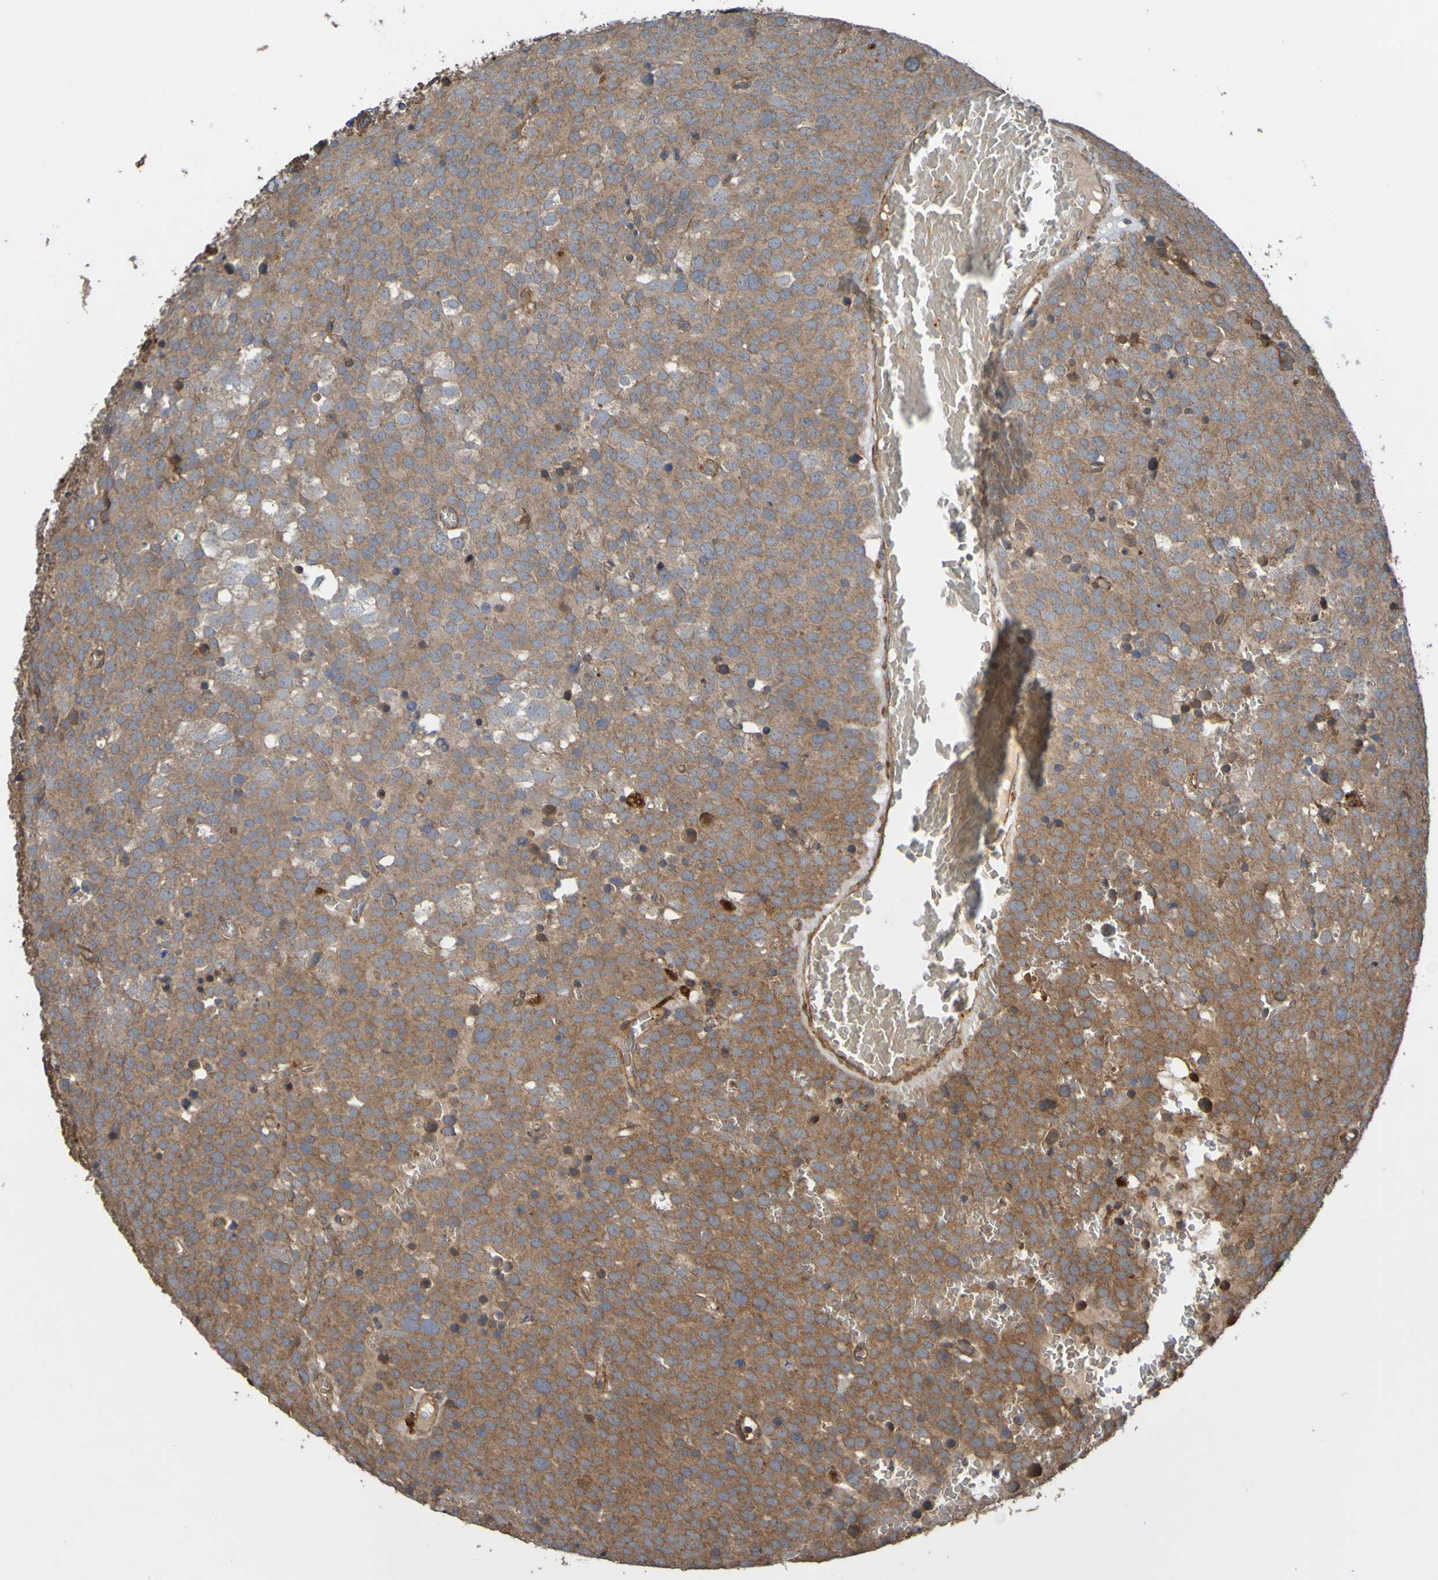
{"staining": {"intensity": "moderate", "quantity": ">75%", "location": "cytoplasmic/membranous"}, "tissue": "testis cancer", "cell_type": "Tumor cells", "image_type": "cancer", "snomed": [{"axis": "morphology", "description": "Seminoma, NOS"}, {"axis": "topography", "description": "Testis"}], "caption": "Testis seminoma was stained to show a protein in brown. There is medium levels of moderate cytoplasmic/membranous positivity in about >75% of tumor cells.", "gene": "UCN", "patient": {"sex": "male", "age": 71}}